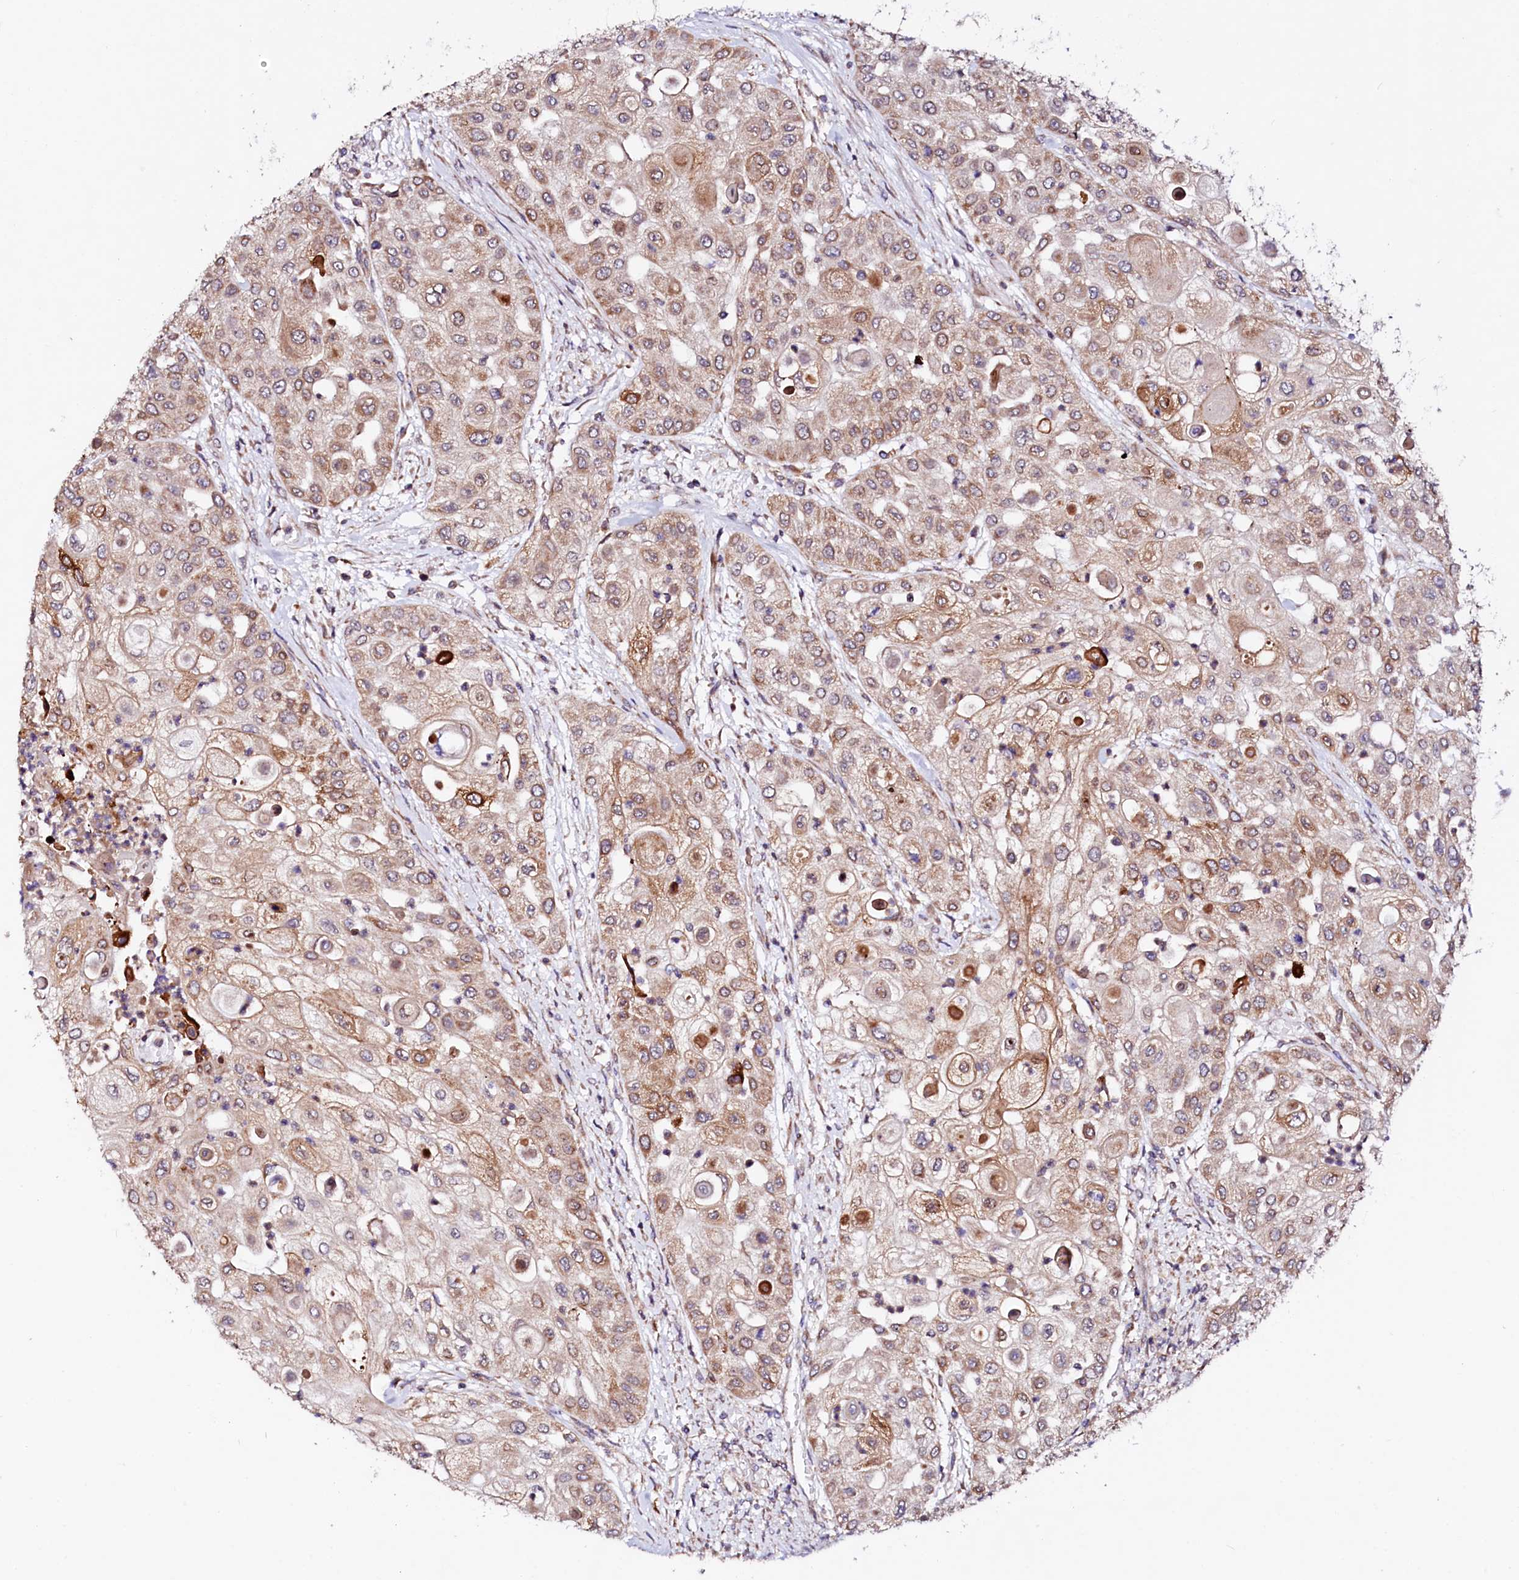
{"staining": {"intensity": "moderate", "quantity": ">75%", "location": "cytoplasmic/membranous"}, "tissue": "urothelial cancer", "cell_type": "Tumor cells", "image_type": "cancer", "snomed": [{"axis": "morphology", "description": "Urothelial carcinoma, High grade"}, {"axis": "topography", "description": "Urinary bladder"}], "caption": "A micrograph of human urothelial cancer stained for a protein exhibits moderate cytoplasmic/membranous brown staining in tumor cells.", "gene": "UBE3C", "patient": {"sex": "female", "age": 79}}